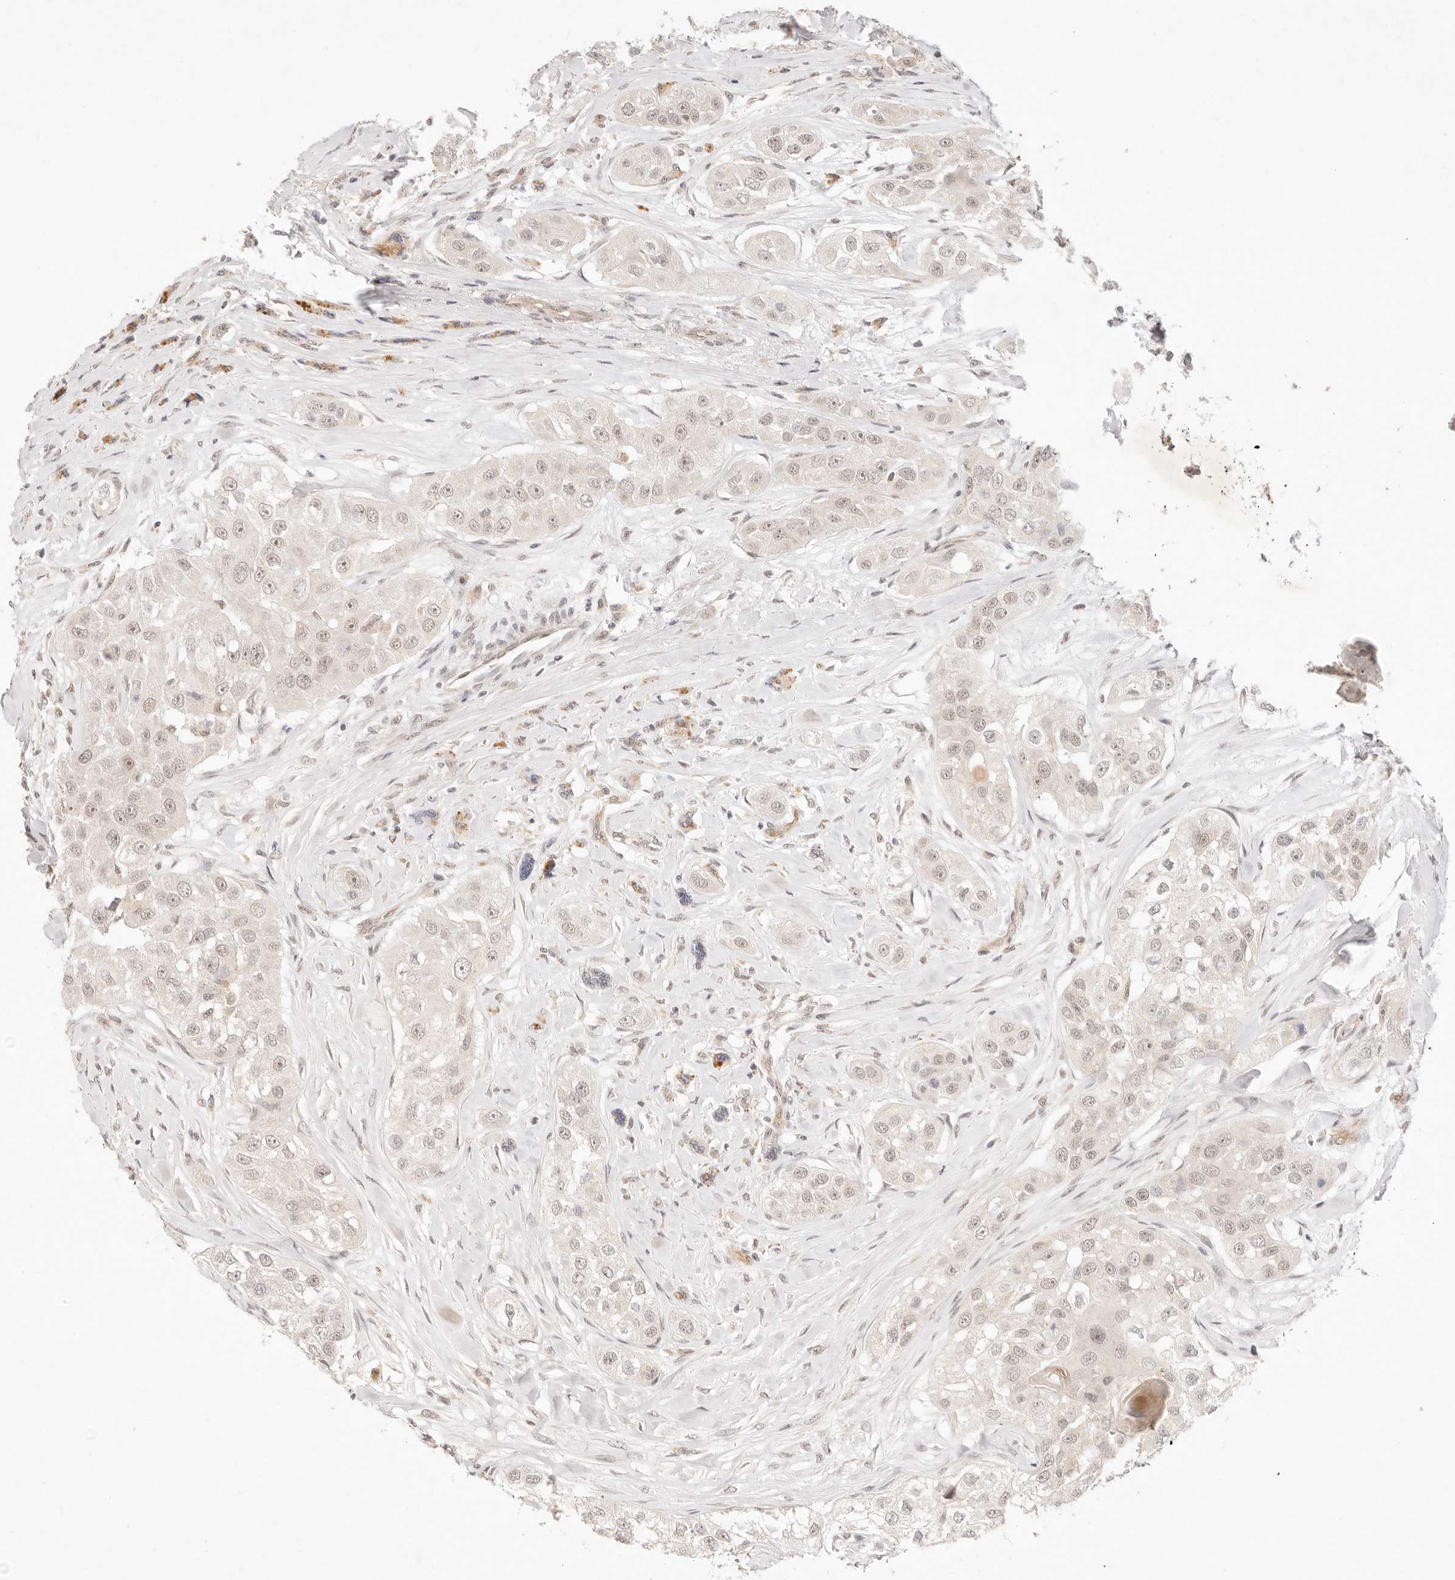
{"staining": {"intensity": "weak", "quantity": "<25%", "location": "cytoplasmic/membranous,nuclear"}, "tissue": "head and neck cancer", "cell_type": "Tumor cells", "image_type": "cancer", "snomed": [{"axis": "morphology", "description": "Normal tissue, NOS"}, {"axis": "morphology", "description": "Squamous cell carcinoma, NOS"}, {"axis": "topography", "description": "Skeletal muscle"}, {"axis": "topography", "description": "Head-Neck"}], "caption": "DAB immunohistochemical staining of head and neck squamous cell carcinoma exhibits no significant expression in tumor cells.", "gene": "GPR156", "patient": {"sex": "male", "age": 51}}